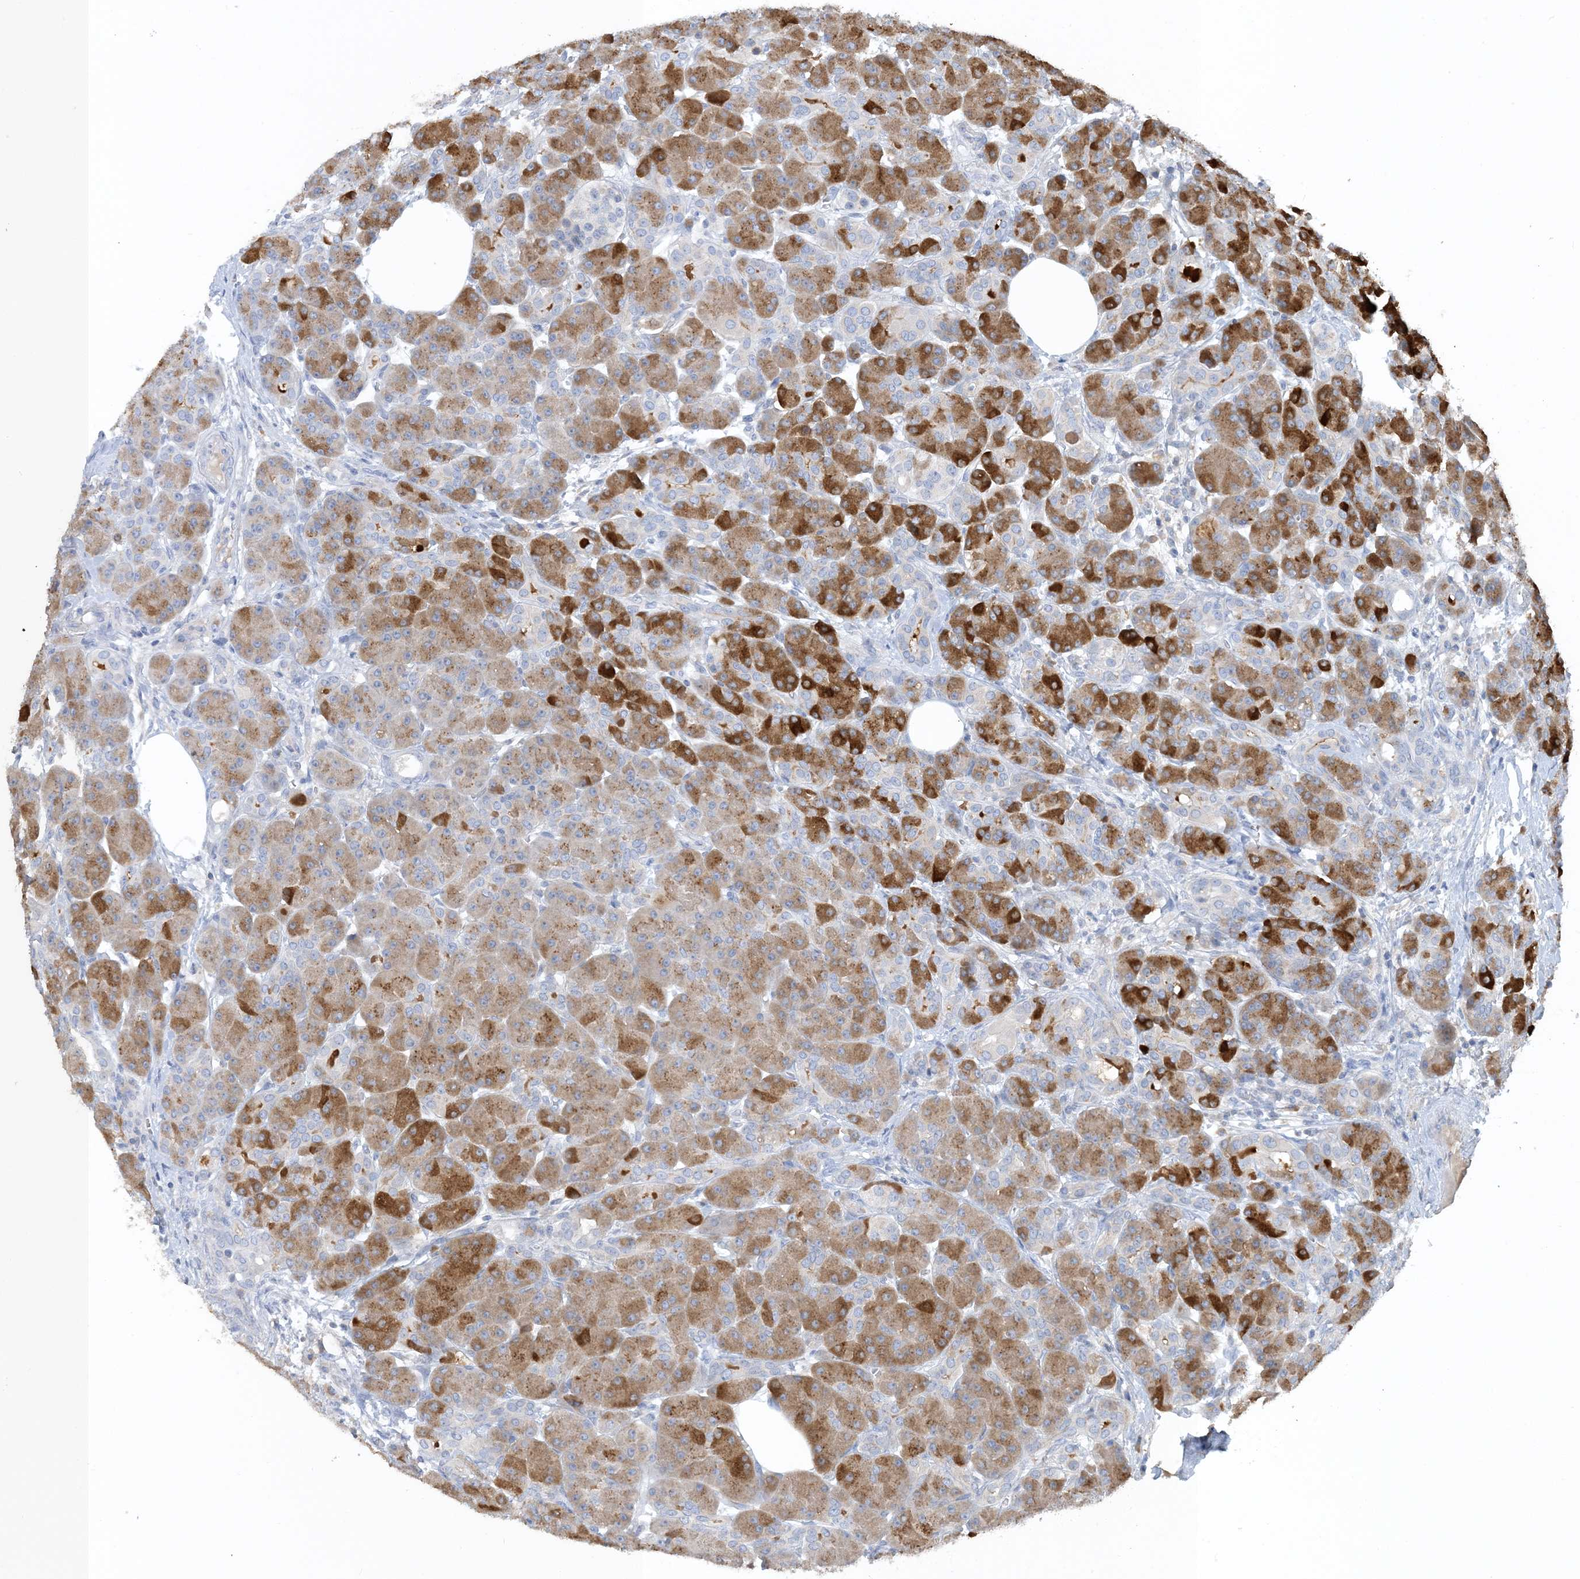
{"staining": {"intensity": "moderate", "quantity": "25%-75%", "location": "cytoplasmic/membranous"}, "tissue": "pancreas", "cell_type": "Exocrine glandular cells", "image_type": "normal", "snomed": [{"axis": "morphology", "description": "Normal tissue, NOS"}, {"axis": "topography", "description": "Pancreas"}], "caption": "DAB (3,3'-diaminobenzidine) immunohistochemical staining of normal human pancreas demonstrates moderate cytoplasmic/membranous protein expression in about 25%-75% of exocrine glandular cells.", "gene": "CTRL", "patient": {"sex": "male", "age": 63}}